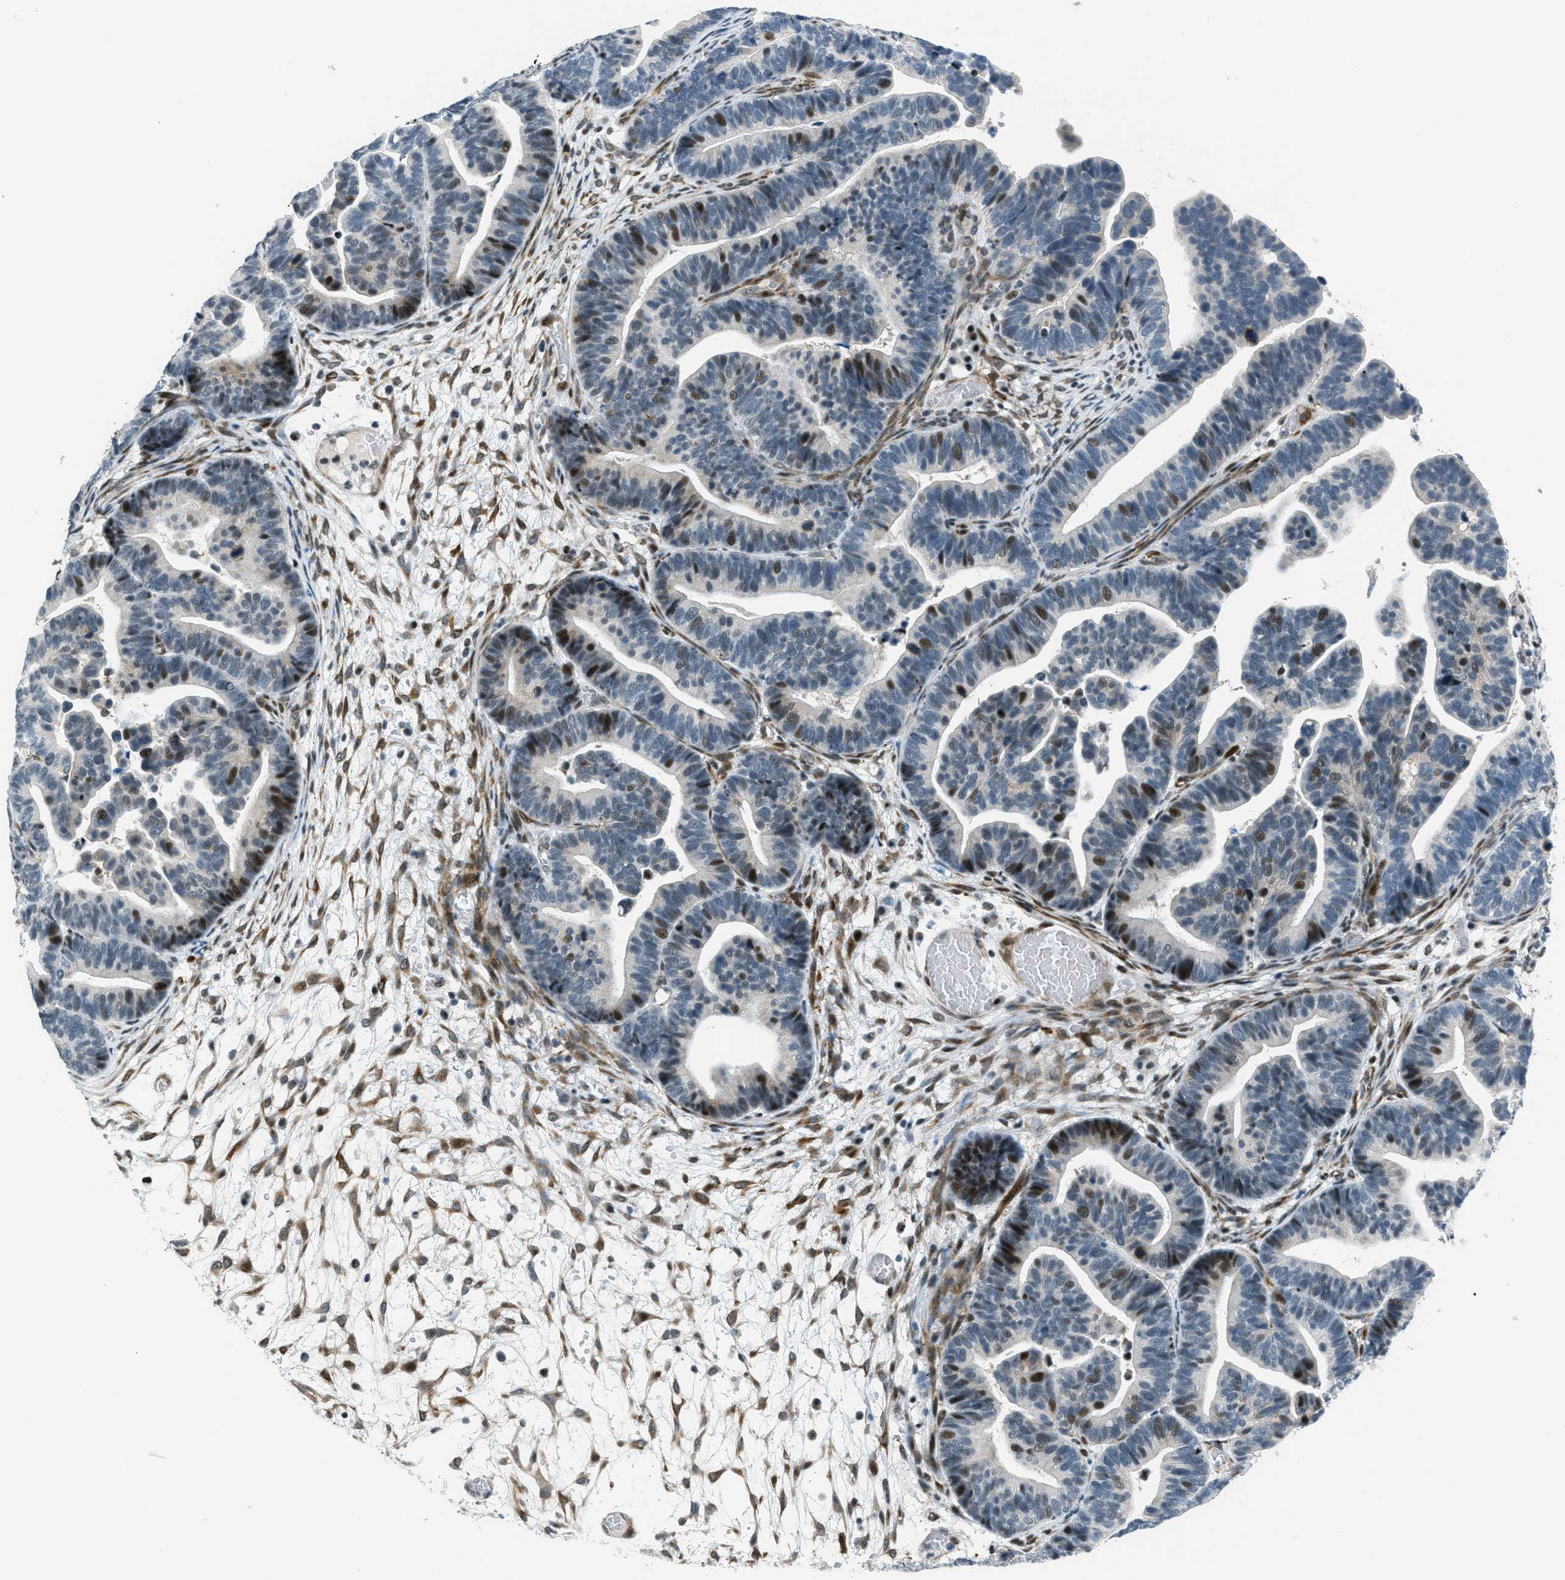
{"staining": {"intensity": "moderate", "quantity": "<25%", "location": "nuclear"}, "tissue": "ovarian cancer", "cell_type": "Tumor cells", "image_type": "cancer", "snomed": [{"axis": "morphology", "description": "Cystadenocarcinoma, serous, NOS"}, {"axis": "topography", "description": "Ovary"}], "caption": "Tumor cells exhibit low levels of moderate nuclear expression in approximately <25% of cells in human serous cystadenocarcinoma (ovarian). Nuclei are stained in blue.", "gene": "ZDHHC23", "patient": {"sex": "female", "age": 56}}